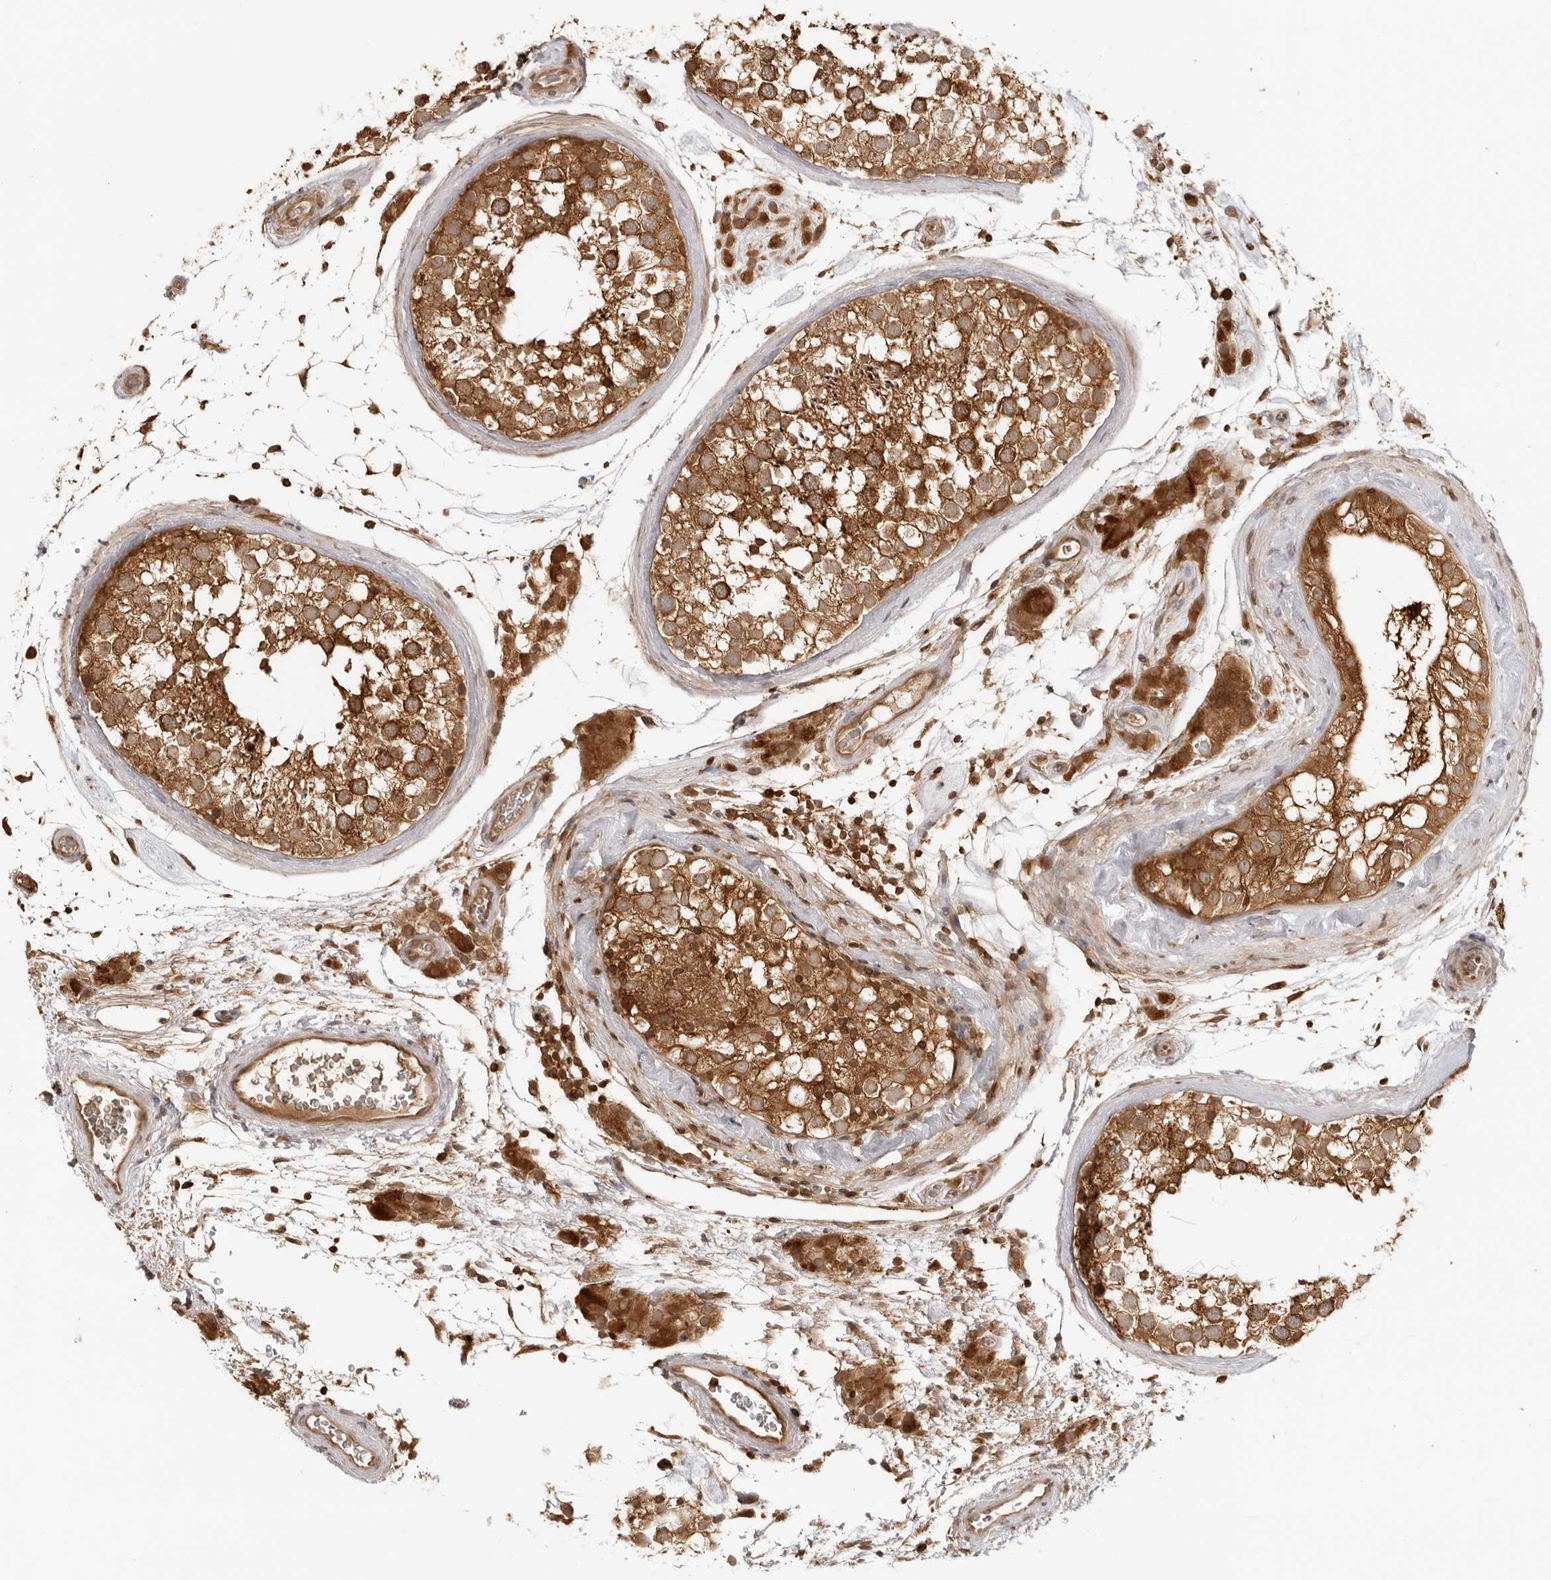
{"staining": {"intensity": "strong", "quantity": ">75%", "location": "cytoplasmic/membranous"}, "tissue": "testis", "cell_type": "Cells in seminiferous ducts", "image_type": "normal", "snomed": [{"axis": "morphology", "description": "Normal tissue, NOS"}, {"axis": "topography", "description": "Testis"}], "caption": "High-magnification brightfield microscopy of normal testis stained with DAB (3,3'-diaminobenzidine) (brown) and counterstained with hematoxylin (blue). cells in seminiferous ducts exhibit strong cytoplasmic/membranous staining is present in about>75% of cells.", "gene": "IKBKE", "patient": {"sex": "male", "age": 46}}